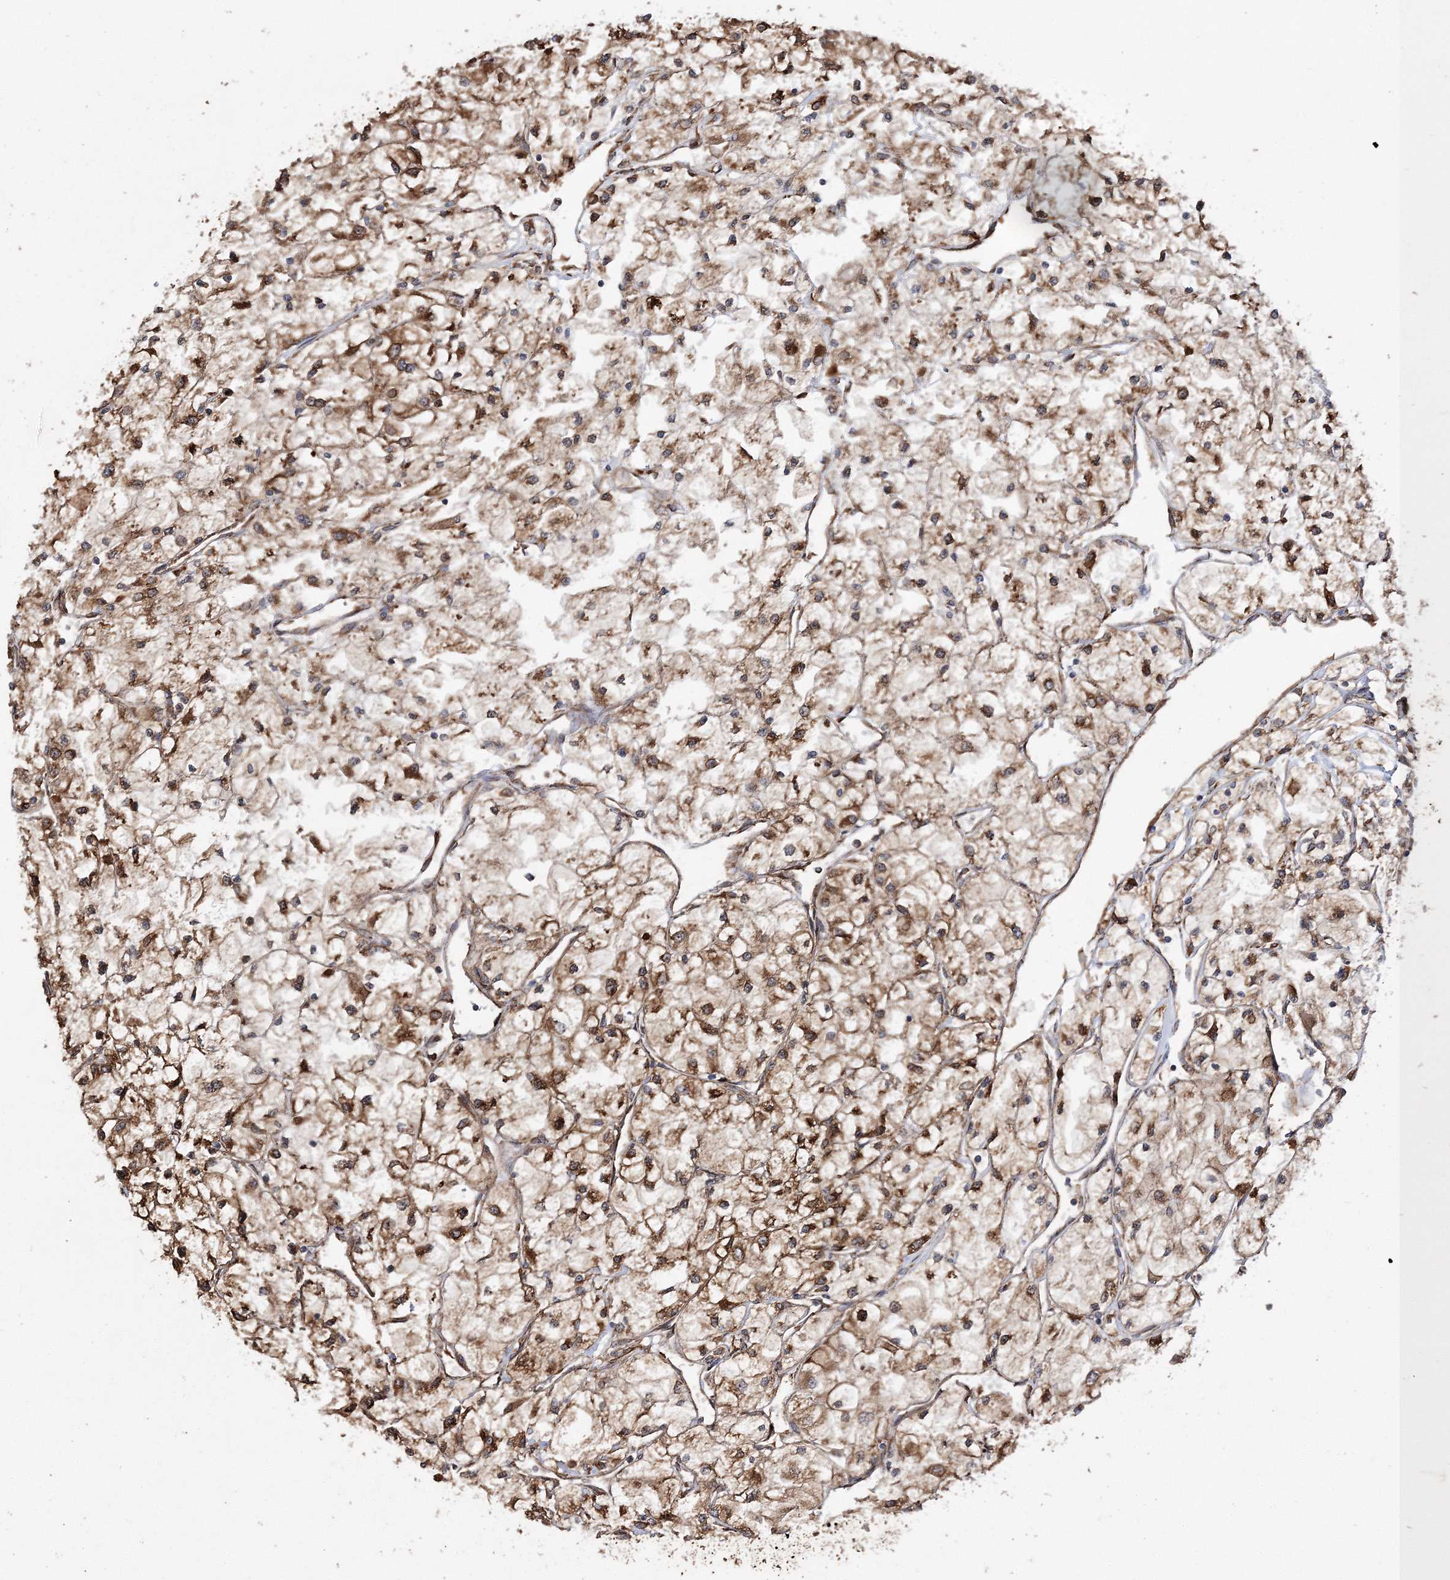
{"staining": {"intensity": "strong", "quantity": ">75%", "location": "cytoplasmic/membranous"}, "tissue": "renal cancer", "cell_type": "Tumor cells", "image_type": "cancer", "snomed": [{"axis": "morphology", "description": "Adenocarcinoma, NOS"}, {"axis": "topography", "description": "Kidney"}], "caption": "A high-resolution photomicrograph shows immunohistochemistry (IHC) staining of adenocarcinoma (renal), which displays strong cytoplasmic/membranous expression in about >75% of tumor cells. The protein of interest is shown in brown color, while the nuclei are stained blue.", "gene": "SCRN3", "patient": {"sex": "male", "age": 80}}